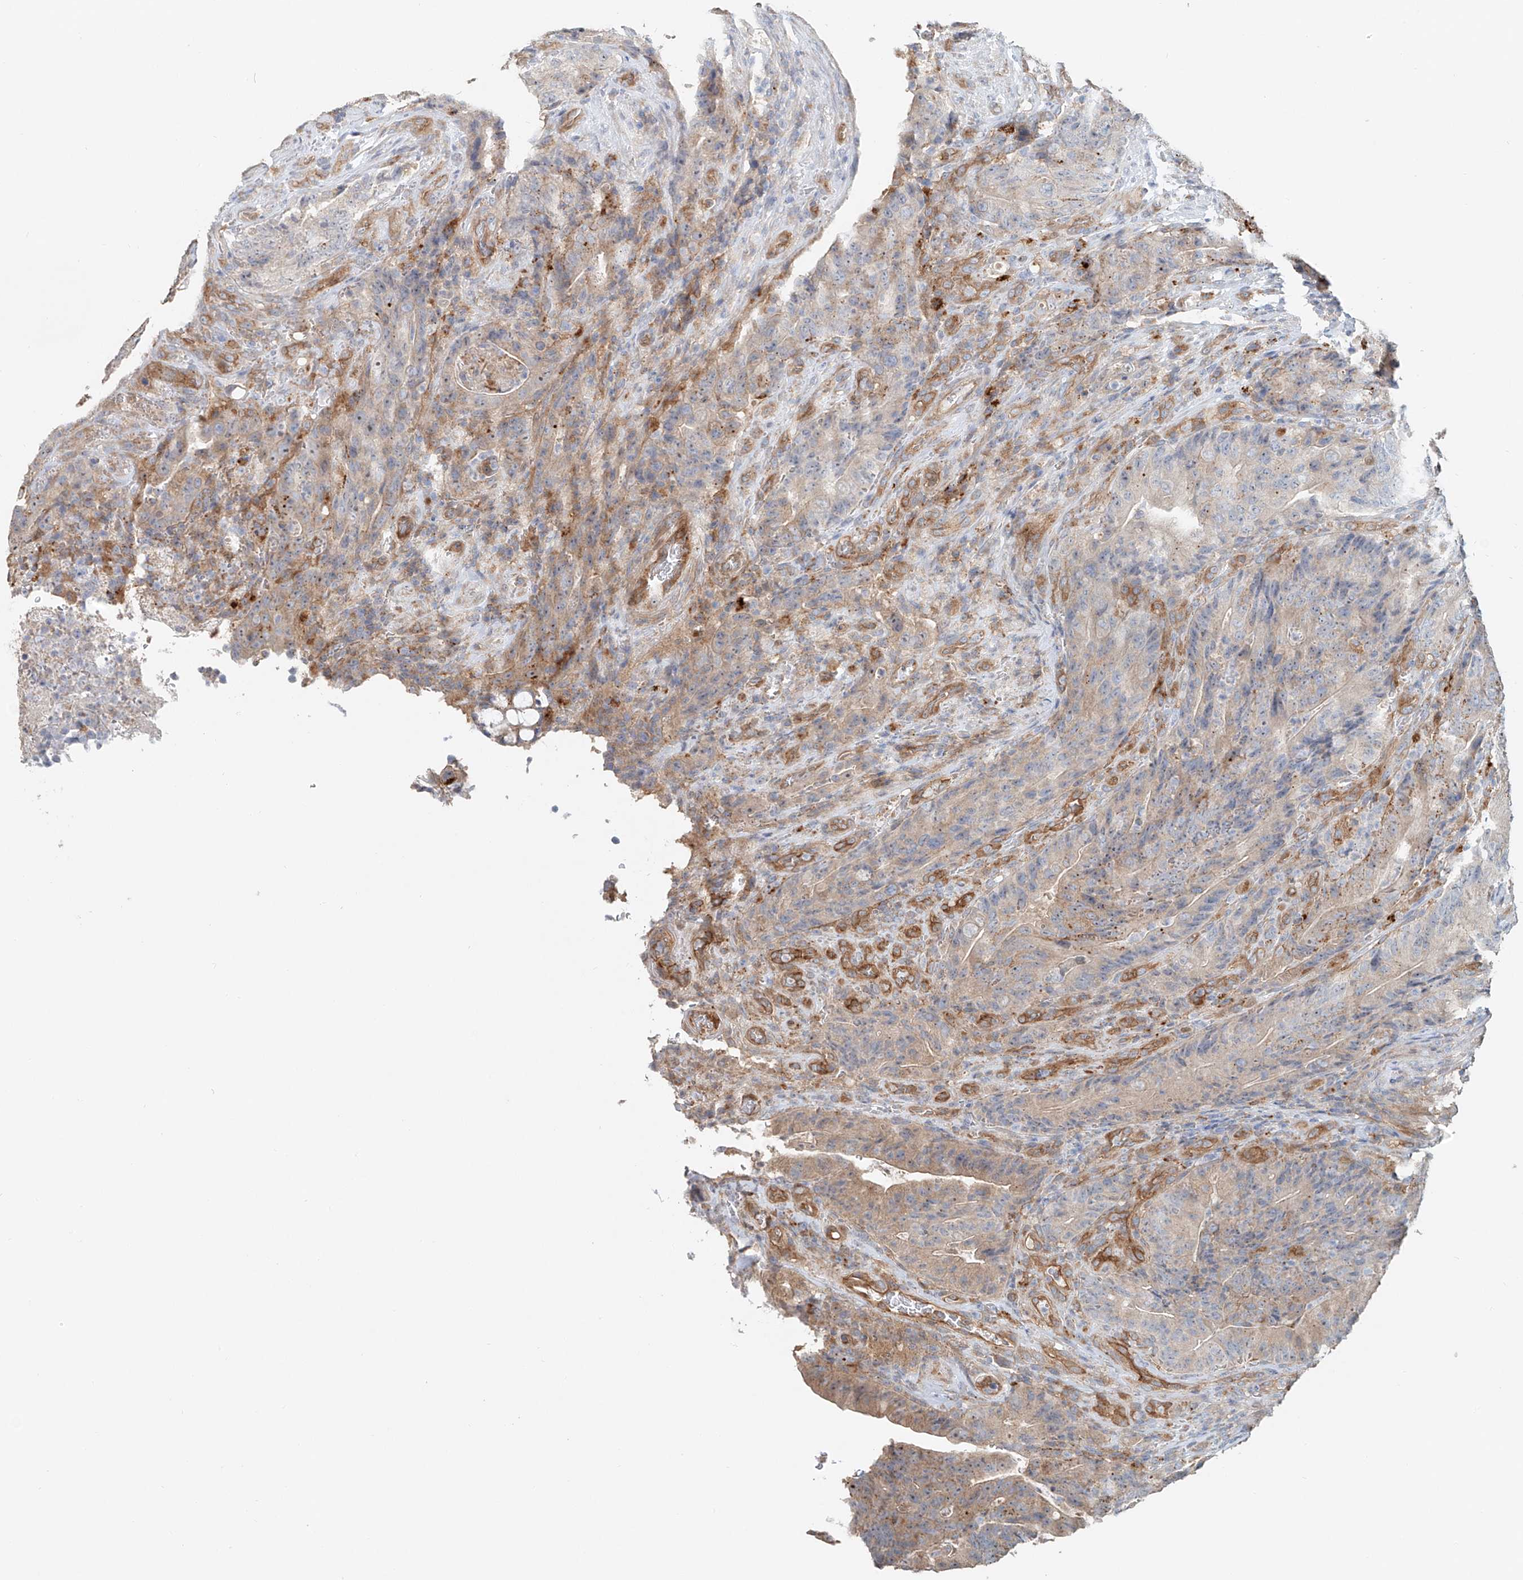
{"staining": {"intensity": "weak", "quantity": "25%-75%", "location": "cytoplasmic/membranous"}, "tissue": "colorectal cancer", "cell_type": "Tumor cells", "image_type": "cancer", "snomed": [{"axis": "morphology", "description": "Normal tissue, NOS"}, {"axis": "topography", "description": "Colon"}], "caption": "Colorectal cancer stained with a protein marker reveals weak staining in tumor cells.", "gene": "TRIM47", "patient": {"sex": "female", "age": 82}}